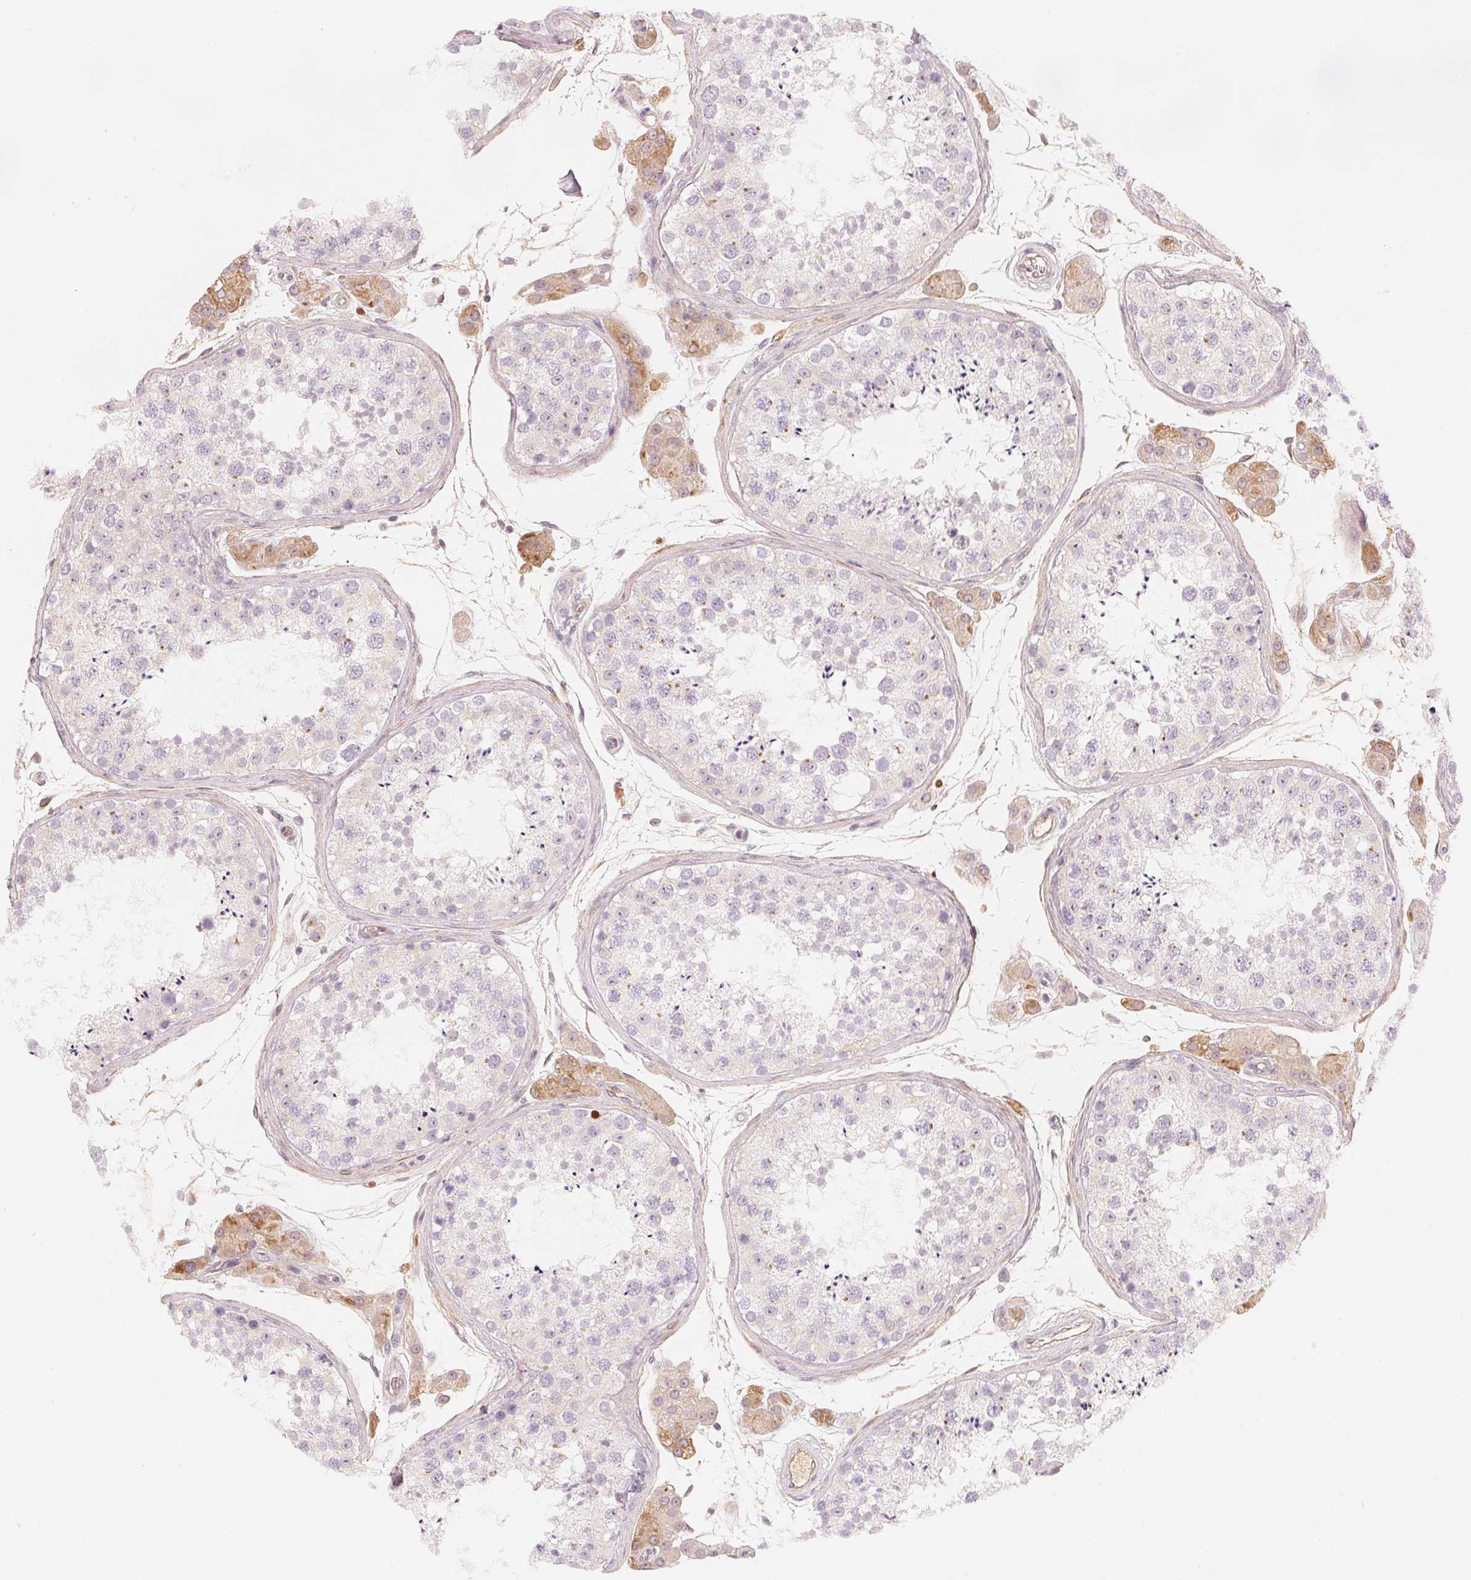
{"staining": {"intensity": "negative", "quantity": "none", "location": "none"}, "tissue": "testis", "cell_type": "Cells in seminiferous ducts", "image_type": "normal", "snomed": [{"axis": "morphology", "description": "Normal tissue, NOS"}, {"axis": "topography", "description": "Testis"}], "caption": "IHC of benign human testis shows no staining in cells in seminiferous ducts.", "gene": "CFHR2", "patient": {"sex": "male", "age": 41}}